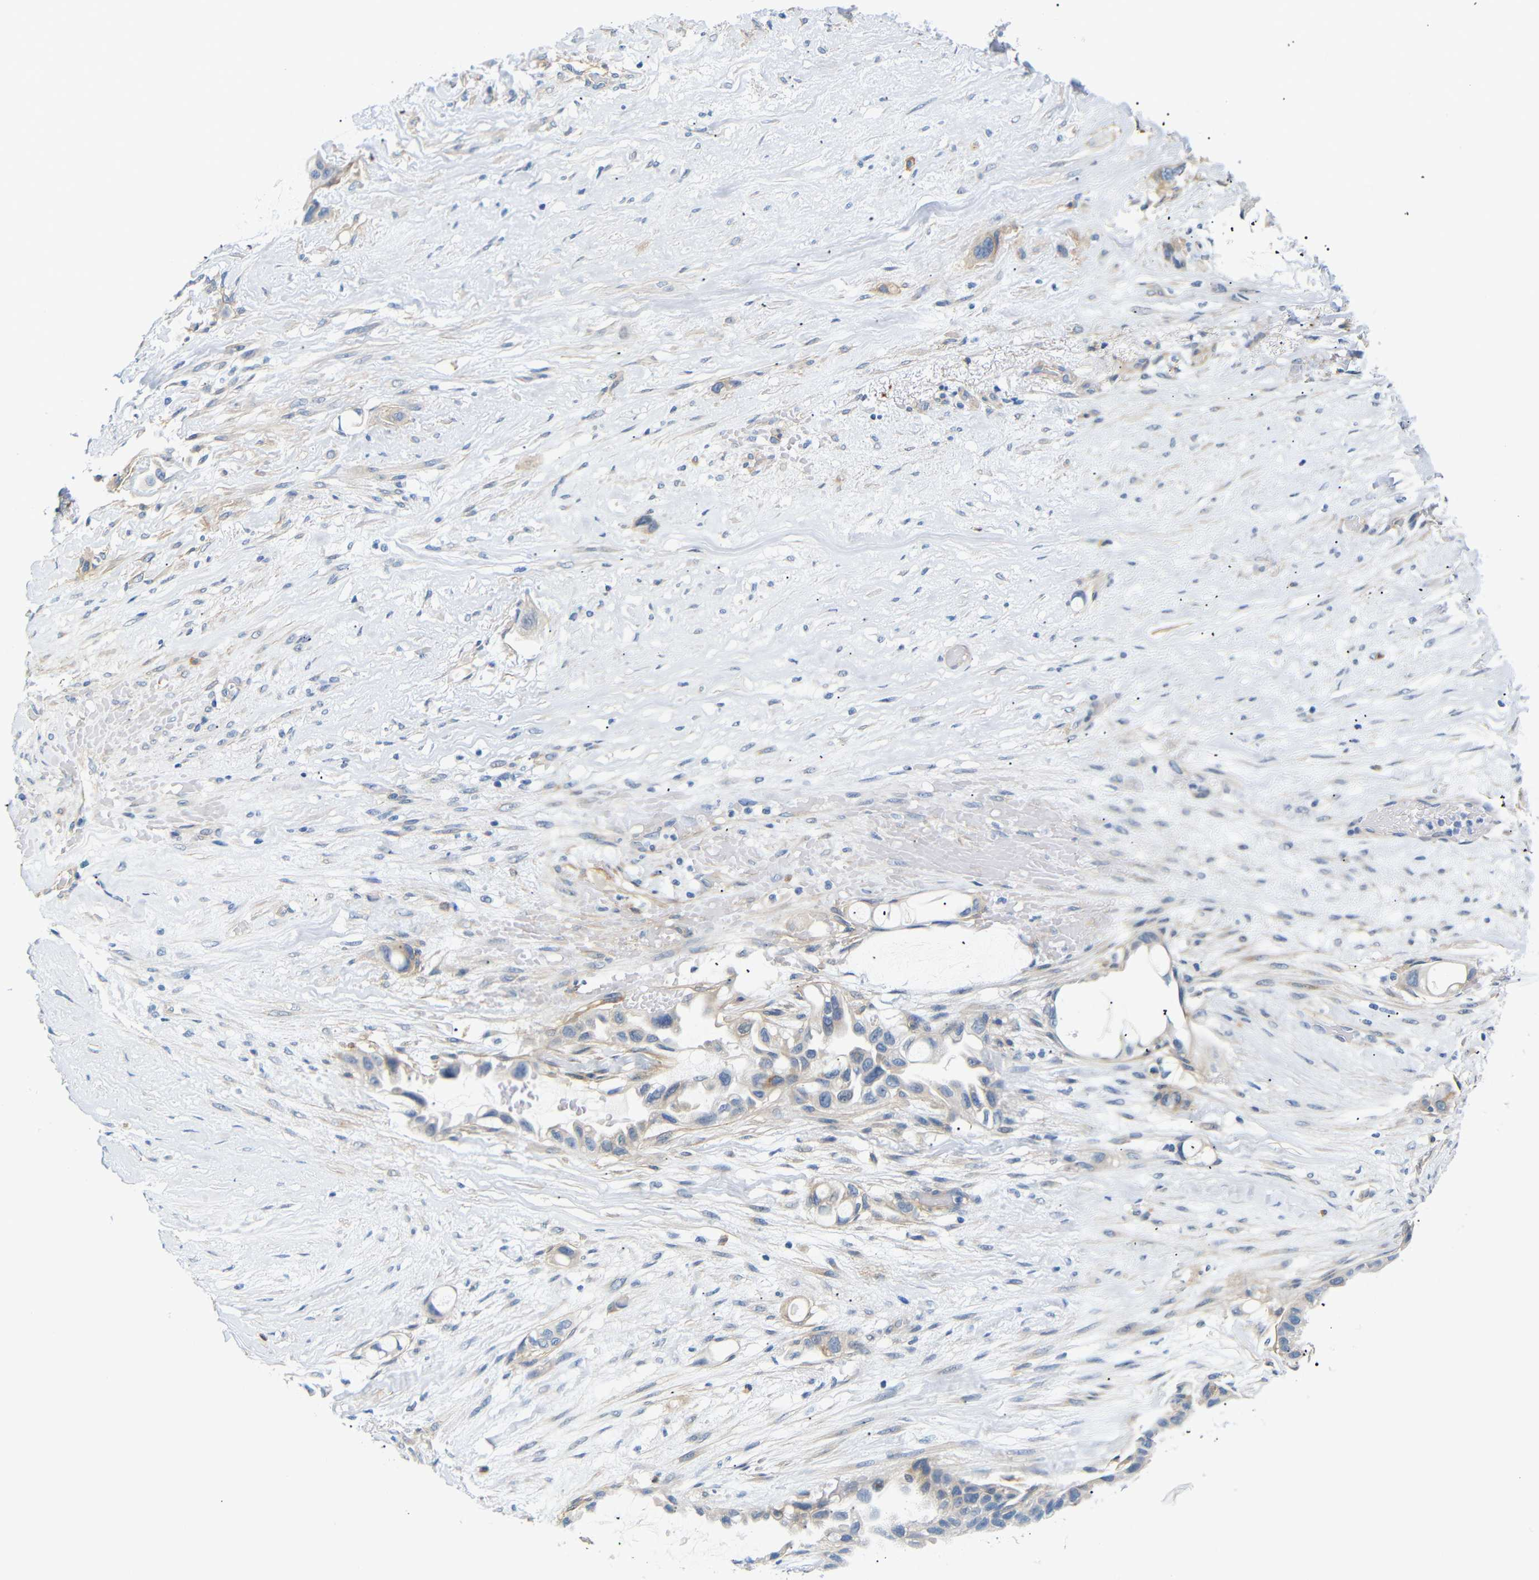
{"staining": {"intensity": "negative", "quantity": "none", "location": "none"}, "tissue": "liver cancer", "cell_type": "Tumor cells", "image_type": "cancer", "snomed": [{"axis": "morphology", "description": "Cholangiocarcinoma"}, {"axis": "topography", "description": "Liver"}], "caption": "High magnification brightfield microscopy of liver cancer (cholangiocarcinoma) stained with DAB (3,3'-diaminobenzidine) (brown) and counterstained with hematoxylin (blue): tumor cells show no significant staining.", "gene": "STMN3", "patient": {"sex": "female", "age": 65}}